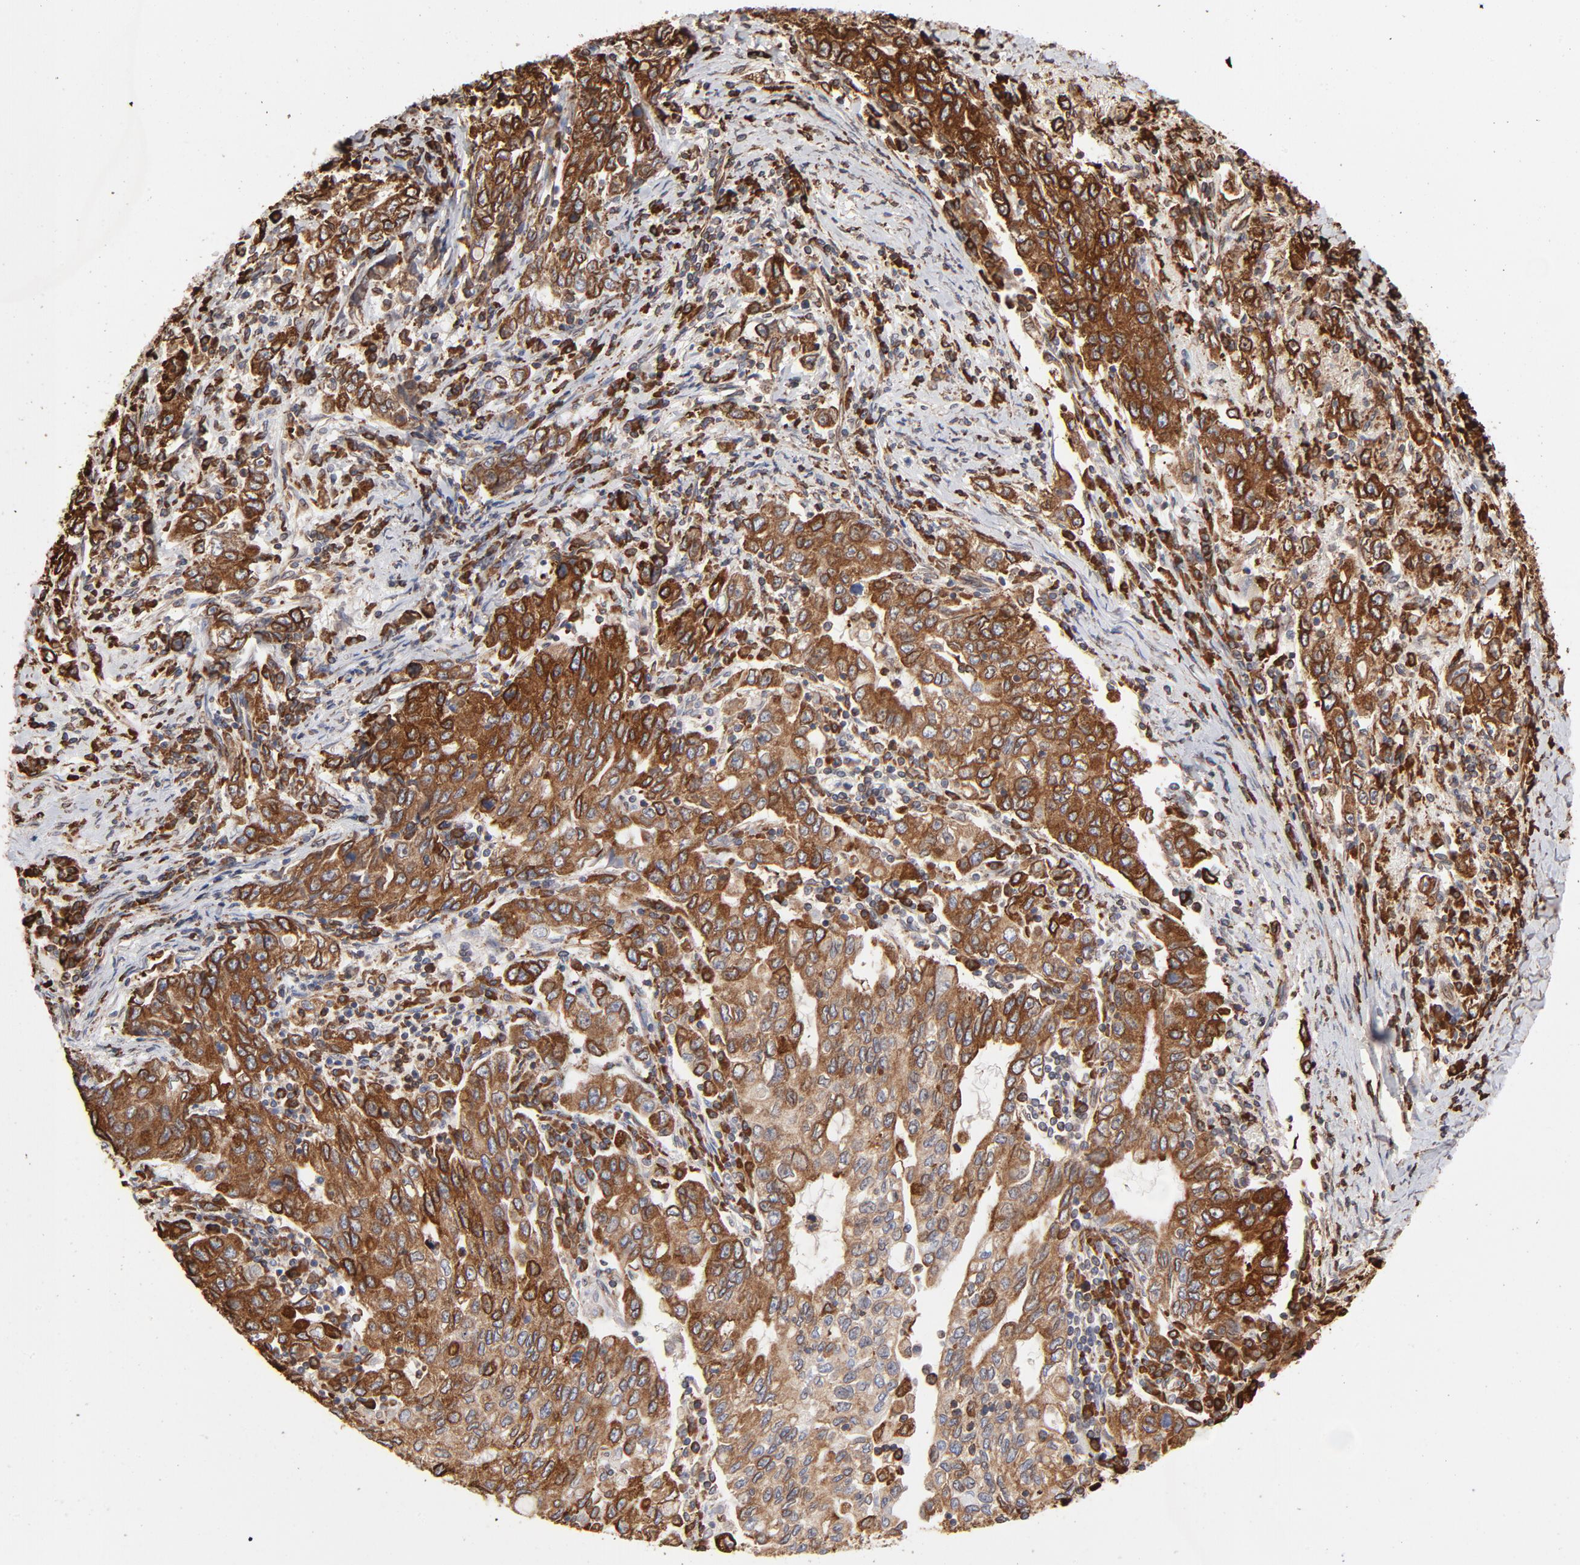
{"staining": {"intensity": "strong", "quantity": ">75%", "location": "cytoplasmic/membranous"}, "tissue": "stomach cancer", "cell_type": "Tumor cells", "image_type": "cancer", "snomed": [{"axis": "morphology", "description": "Adenocarcinoma, NOS"}, {"axis": "topography", "description": "Stomach, lower"}], "caption": "Approximately >75% of tumor cells in human stomach cancer reveal strong cytoplasmic/membranous protein positivity as visualized by brown immunohistochemical staining.", "gene": "CANX", "patient": {"sex": "female", "age": 72}}